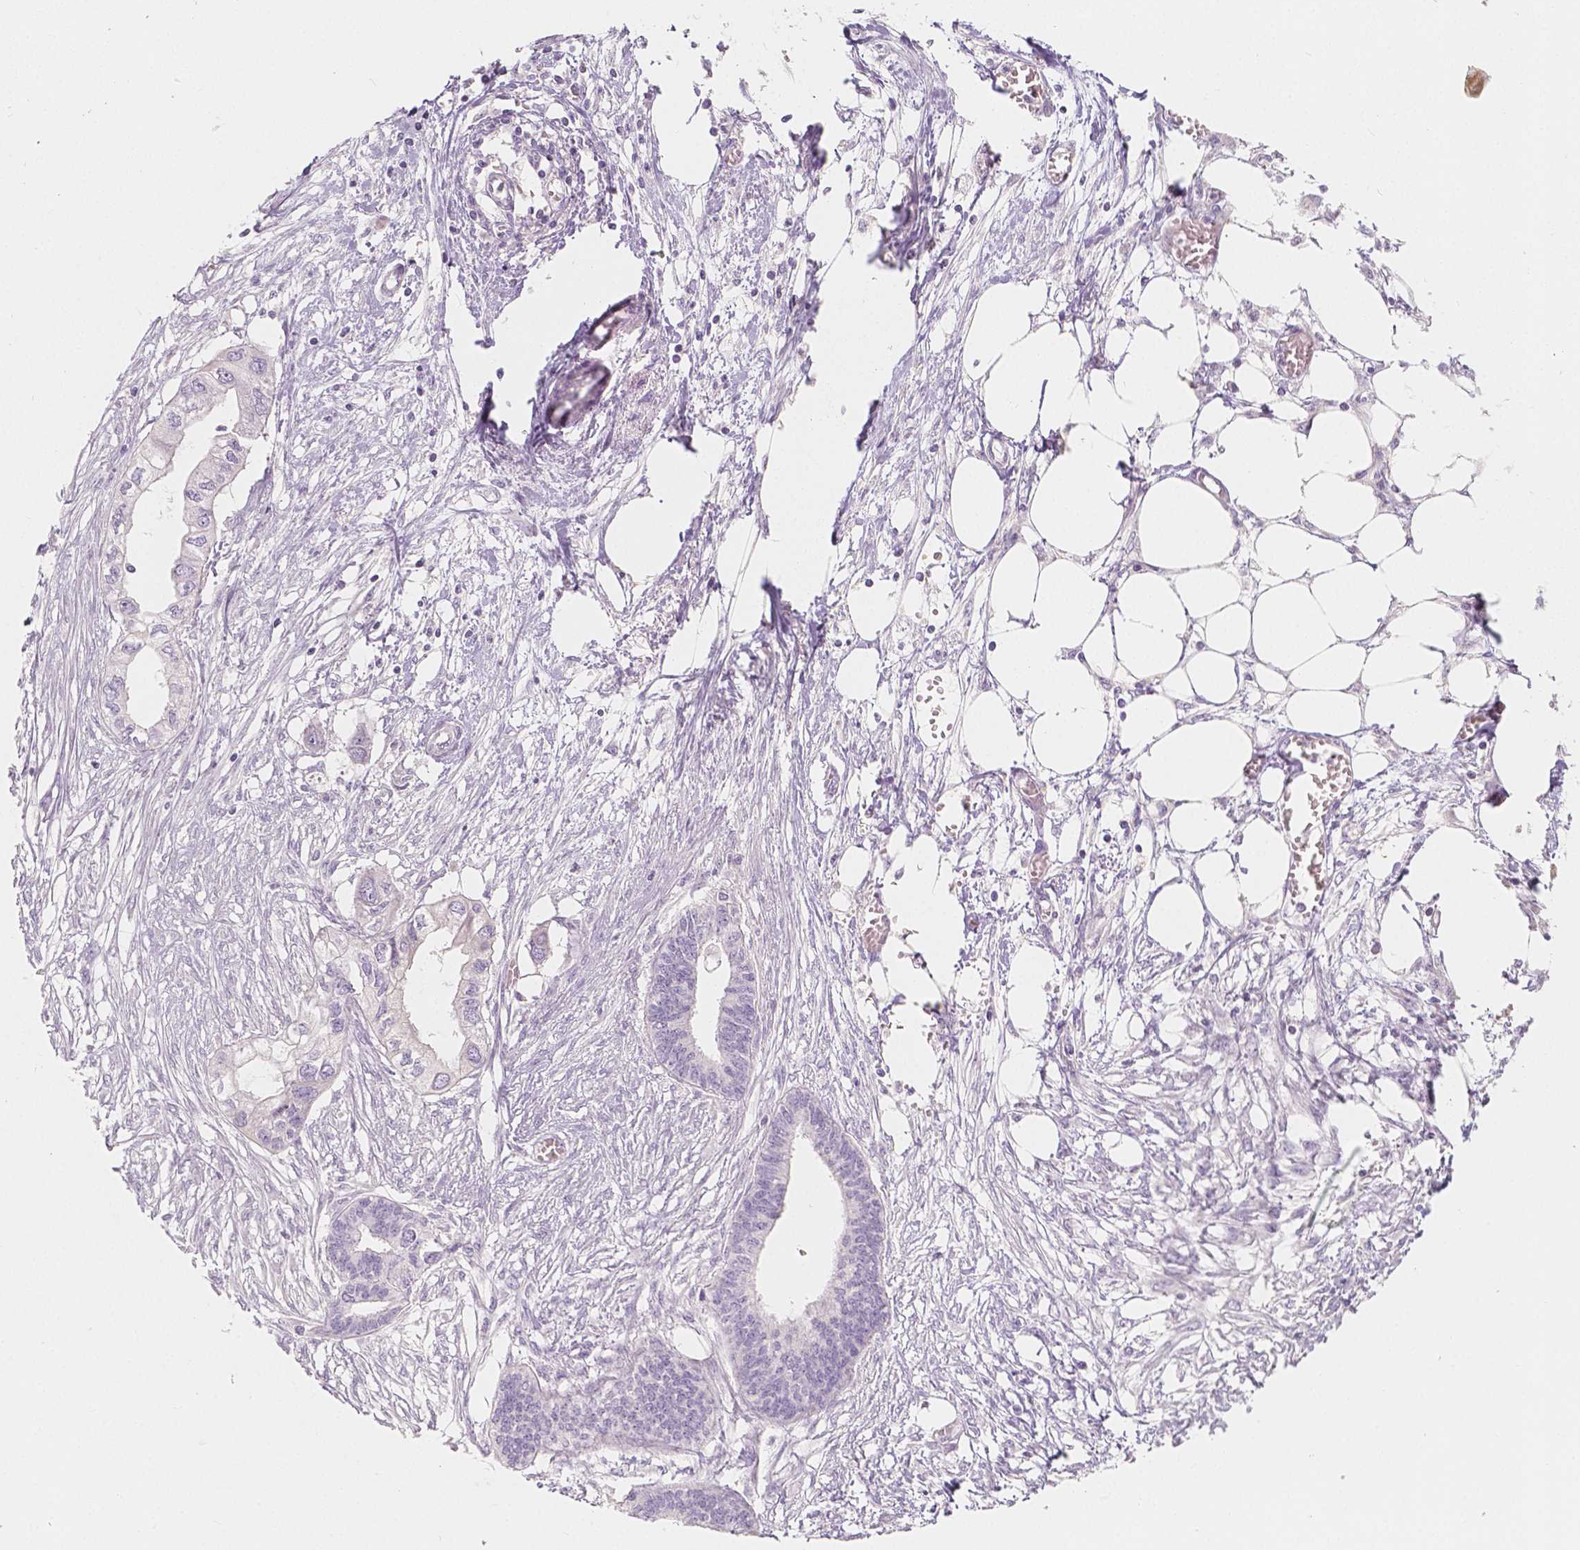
{"staining": {"intensity": "negative", "quantity": "none", "location": "none"}, "tissue": "endometrial cancer", "cell_type": "Tumor cells", "image_type": "cancer", "snomed": [{"axis": "morphology", "description": "Adenocarcinoma, NOS"}, {"axis": "morphology", "description": "Adenocarcinoma, metastatic, NOS"}, {"axis": "topography", "description": "Adipose tissue"}, {"axis": "topography", "description": "Endometrium"}], "caption": "Endometrial cancer was stained to show a protein in brown. There is no significant positivity in tumor cells. The staining is performed using DAB brown chromogen with nuclei counter-stained in using hematoxylin.", "gene": "BATF", "patient": {"sex": "female", "age": 67}}